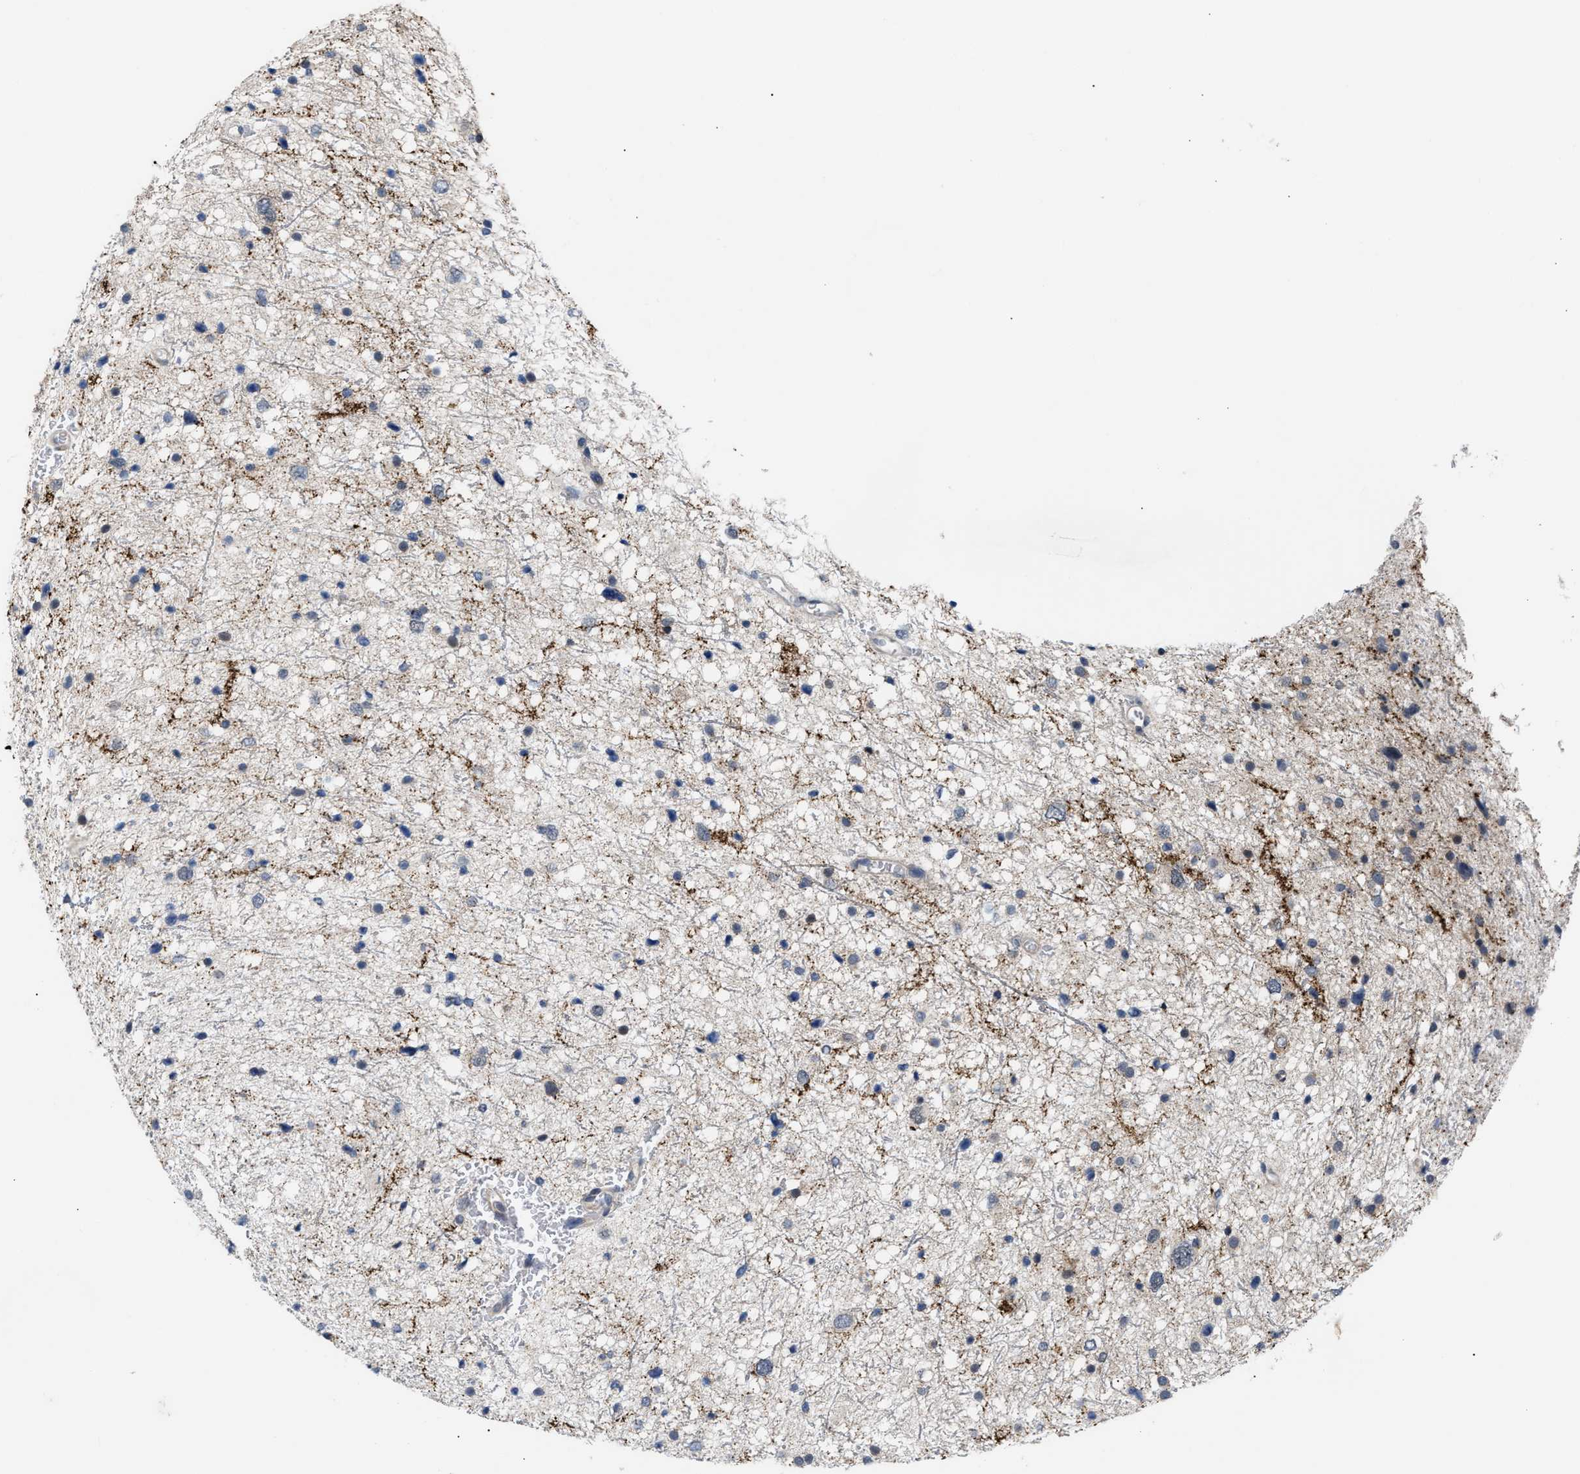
{"staining": {"intensity": "weak", "quantity": "<25%", "location": "cytoplasmic/membranous"}, "tissue": "glioma", "cell_type": "Tumor cells", "image_type": "cancer", "snomed": [{"axis": "morphology", "description": "Glioma, malignant, Low grade"}, {"axis": "topography", "description": "Brain"}], "caption": "There is no significant positivity in tumor cells of glioma.", "gene": "TXNRD3", "patient": {"sex": "female", "age": 37}}